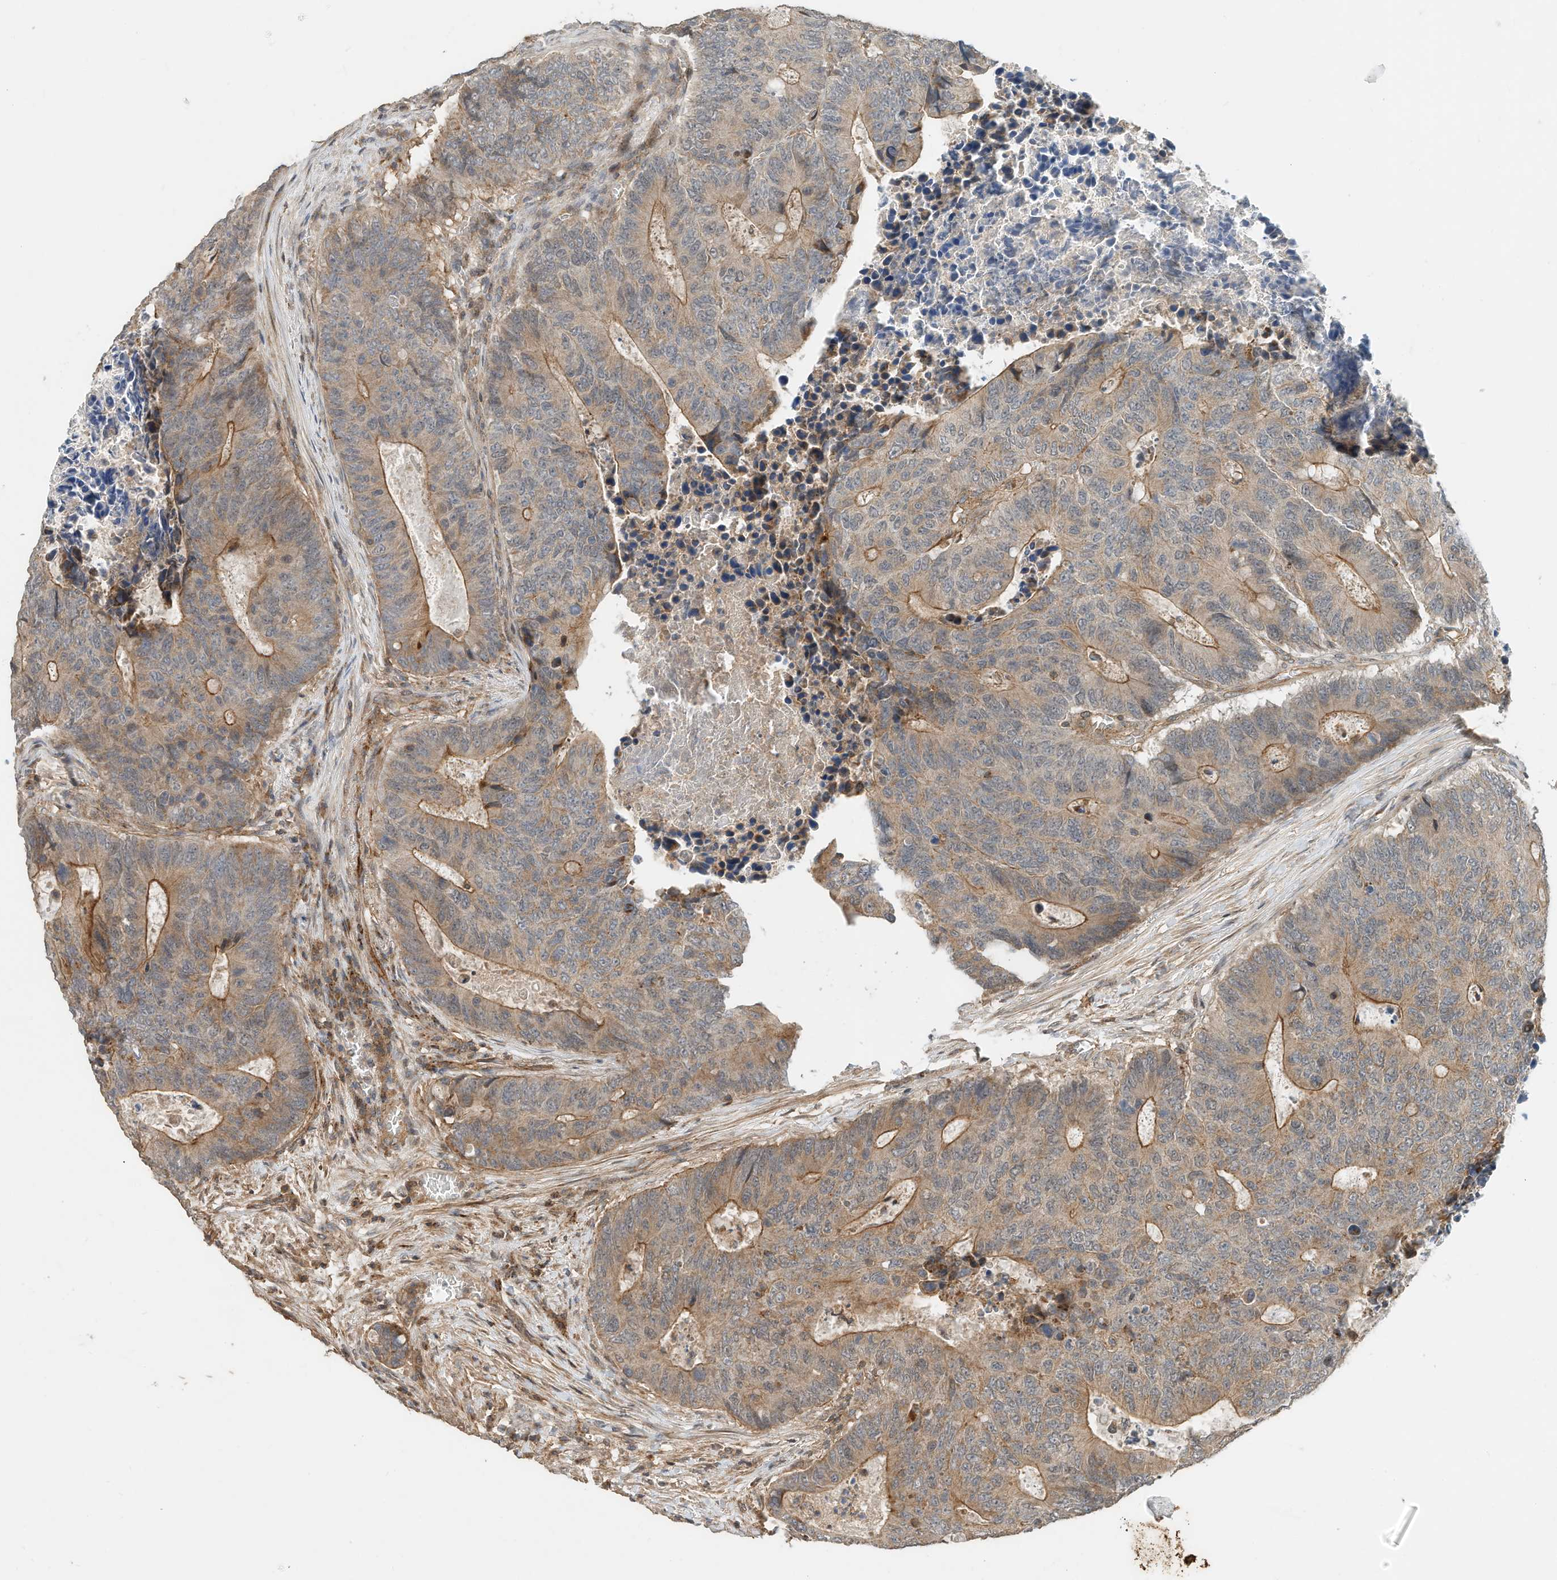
{"staining": {"intensity": "moderate", "quantity": ">75%", "location": "cytoplasmic/membranous"}, "tissue": "colorectal cancer", "cell_type": "Tumor cells", "image_type": "cancer", "snomed": [{"axis": "morphology", "description": "Adenocarcinoma, NOS"}, {"axis": "topography", "description": "Colon"}], "caption": "Protein staining exhibits moderate cytoplasmic/membranous expression in about >75% of tumor cells in adenocarcinoma (colorectal).", "gene": "CPAMD8", "patient": {"sex": "male", "age": 87}}